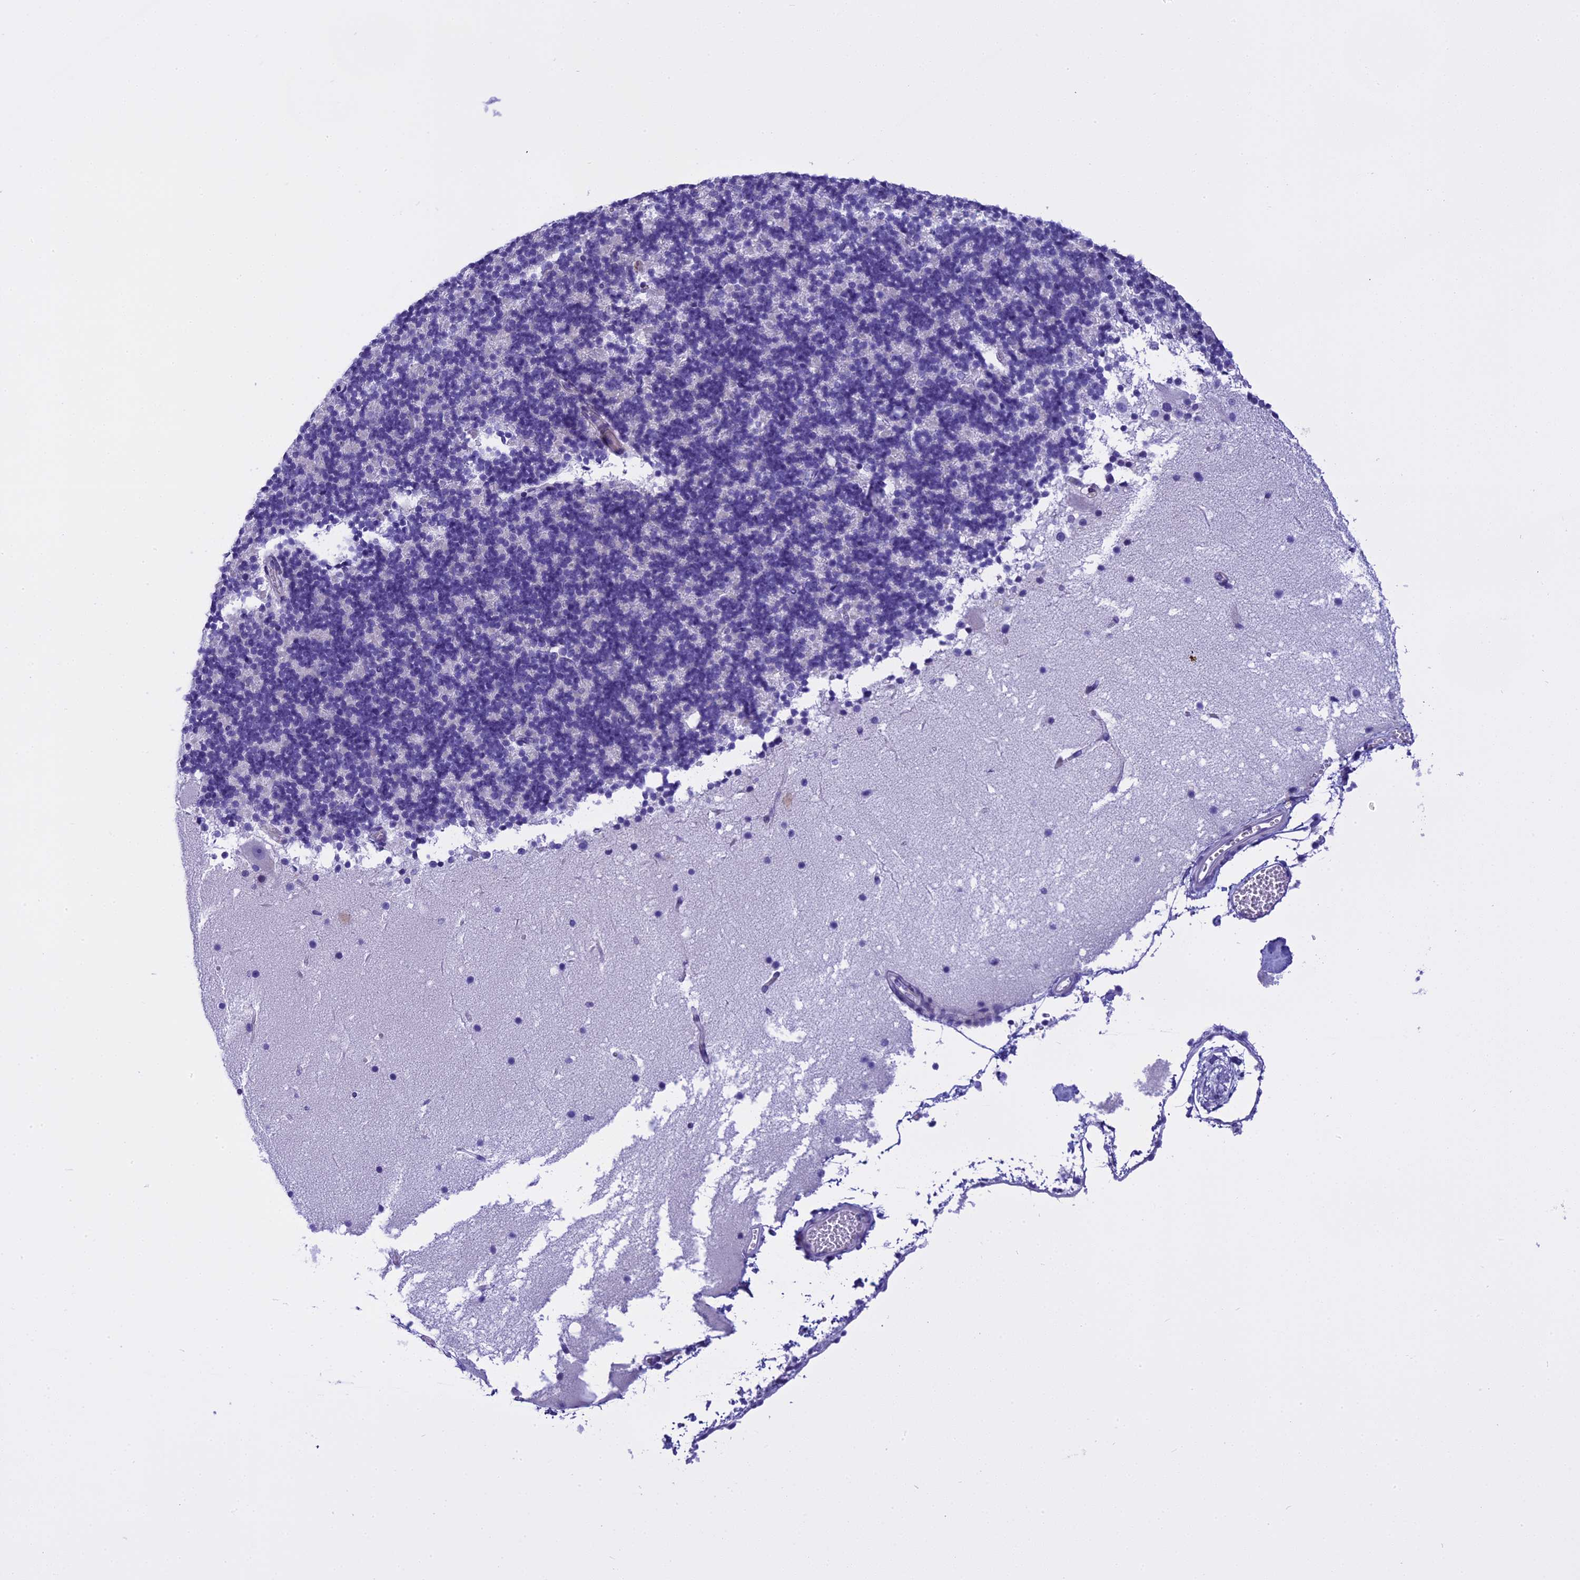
{"staining": {"intensity": "negative", "quantity": "none", "location": "none"}, "tissue": "cerebellum", "cell_type": "Cells in granular layer", "image_type": "normal", "snomed": [{"axis": "morphology", "description": "Normal tissue, NOS"}, {"axis": "topography", "description": "Cerebellum"}], "caption": "High power microscopy image of an immunohistochemistry image of benign cerebellum, revealing no significant staining in cells in granular layer.", "gene": "KCTD14", "patient": {"sex": "male", "age": 57}}